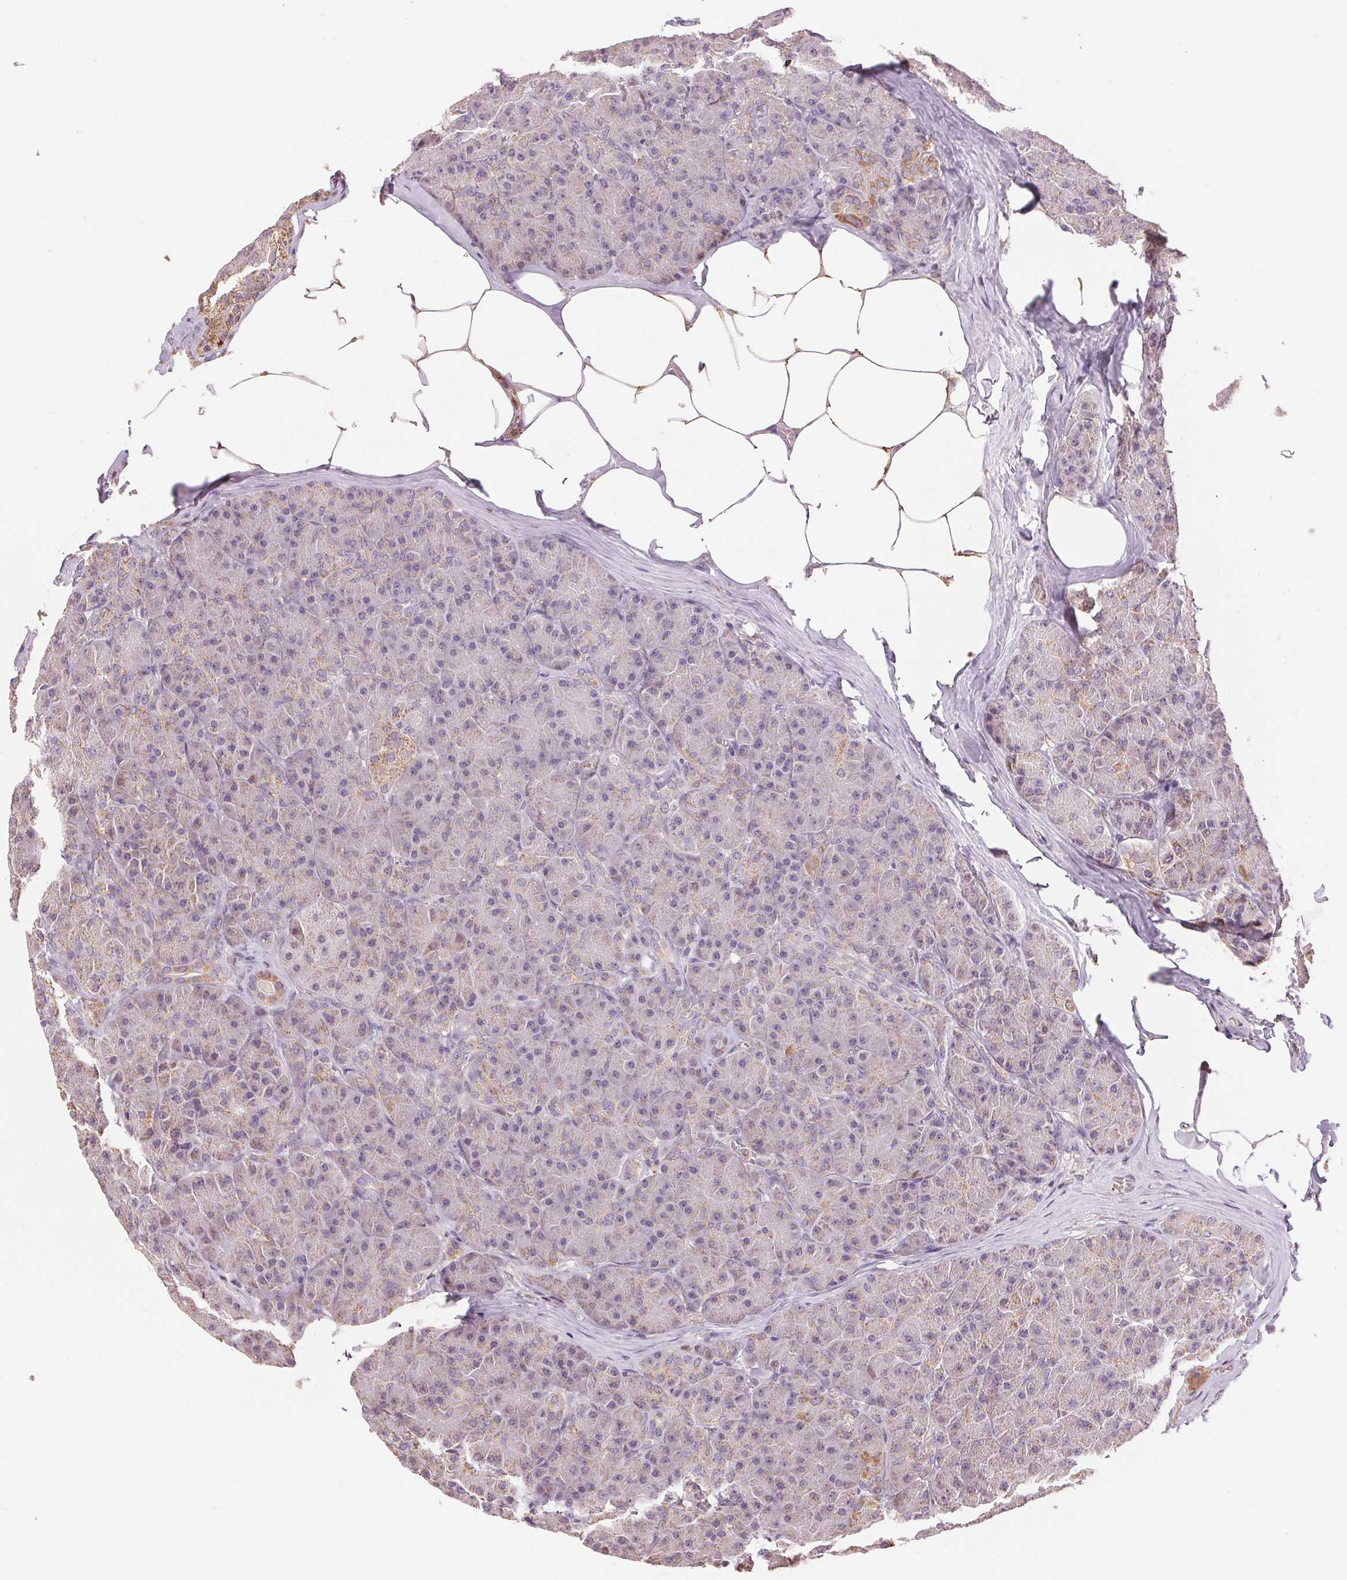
{"staining": {"intensity": "weak", "quantity": "<25%", "location": "cytoplasmic/membranous"}, "tissue": "pancreas", "cell_type": "Exocrine glandular cells", "image_type": "normal", "snomed": [{"axis": "morphology", "description": "Normal tissue, NOS"}, {"axis": "topography", "description": "Pancreas"}], "caption": "Exocrine glandular cells are negative for brown protein staining in unremarkable pancreas. The staining is performed using DAB (3,3'-diaminobenzidine) brown chromogen with nuclei counter-stained in using hematoxylin.", "gene": "DGUOK", "patient": {"sex": "male", "age": 57}}